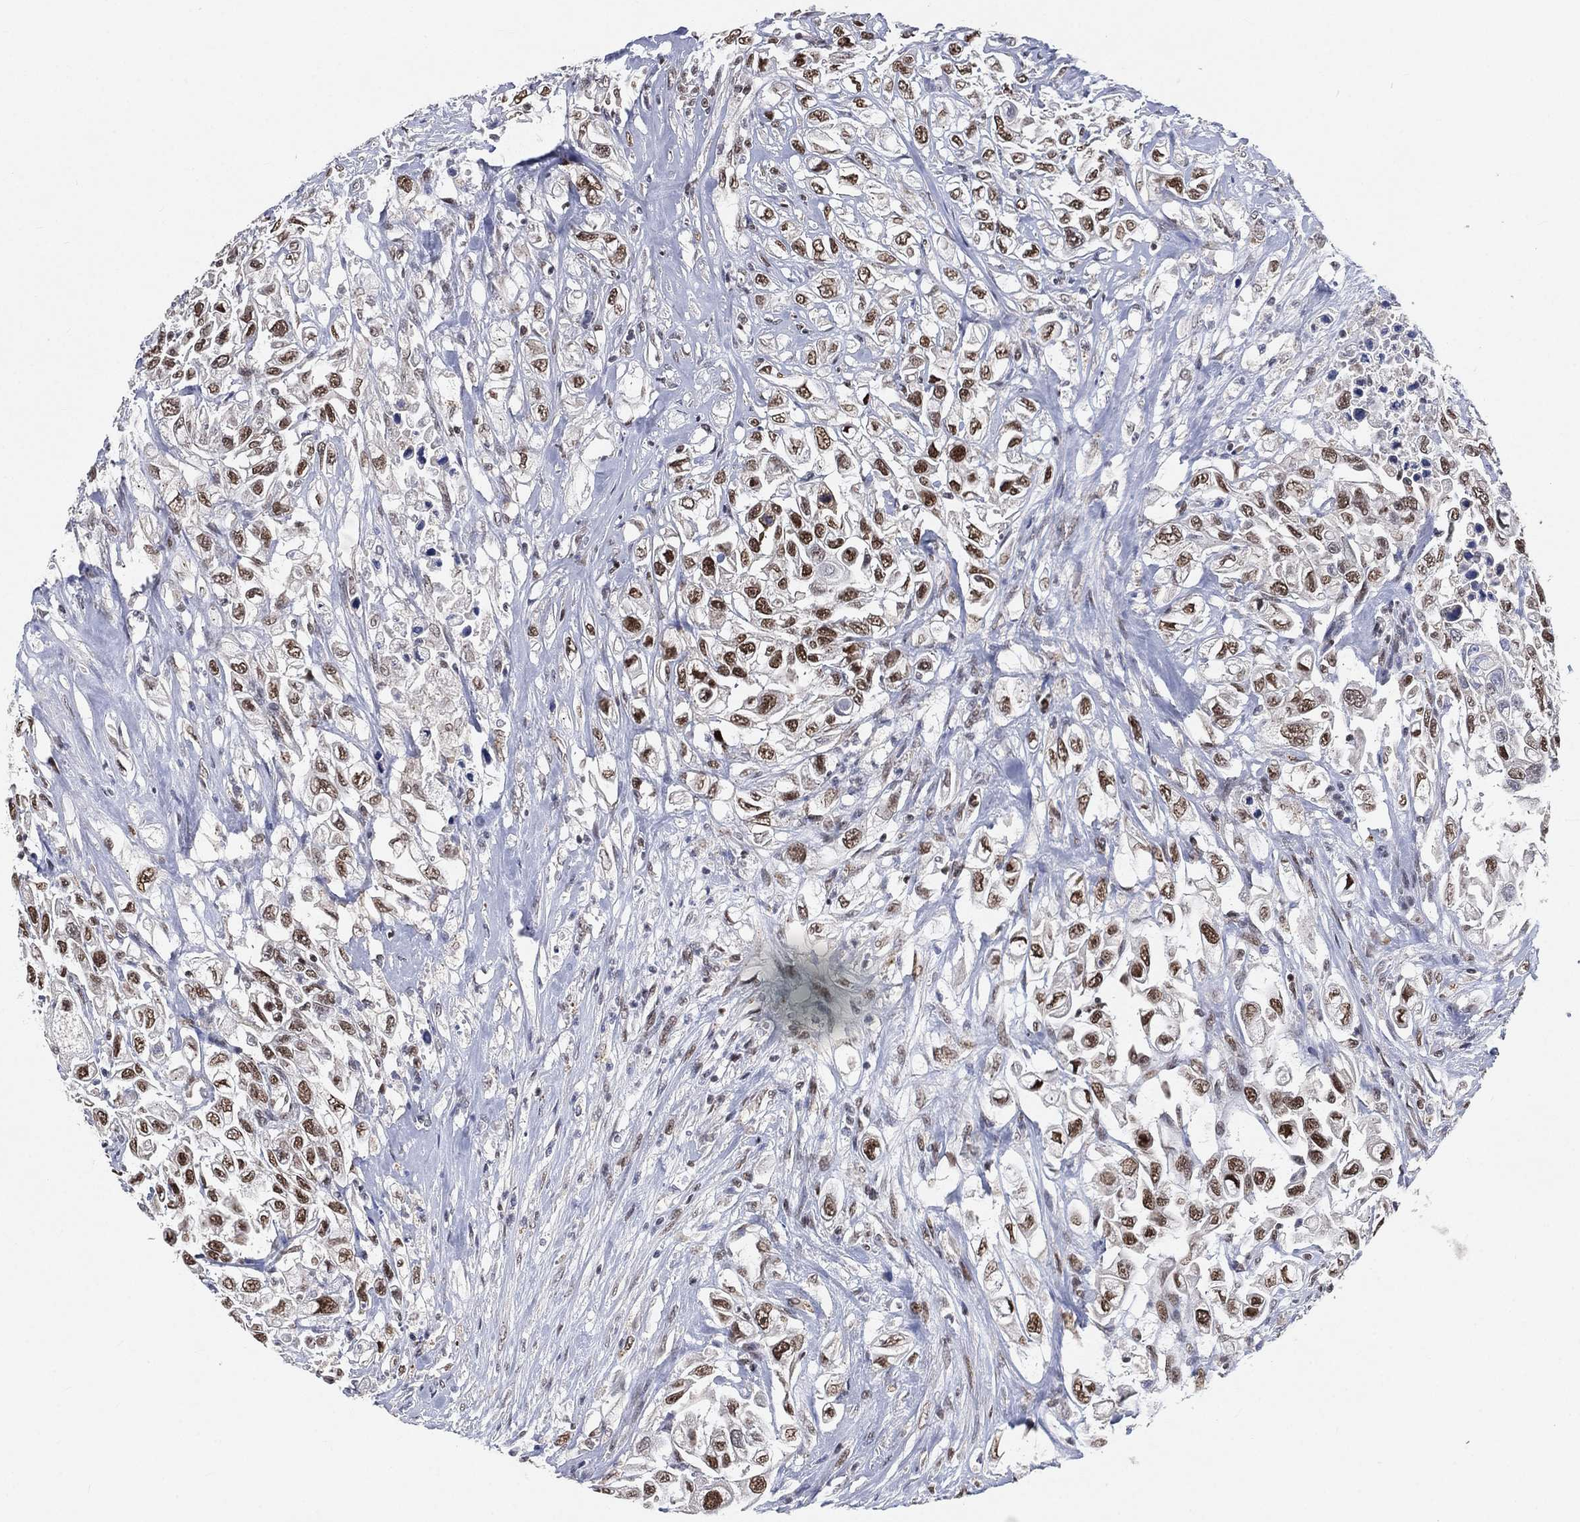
{"staining": {"intensity": "strong", "quantity": "25%-75%", "location": "nuclear"}, "tissue": "urothelial cancer", "cell_type": "Tumor cells", "image_type": "cancer", "snomed": [{"axis": "morphology", "description": "Urothelial carcinoma, High grade"}, {"axis": "topography", "description": "Urinary bladder"}], "caption": "Strong nuclear staining for a protein is identified in about 25%-75% of tumor cells of urothelial cancer using immunohistochemistry (IHC).", "gene": "YLPM1", "patient": {"sex": "female", "age": 56}}